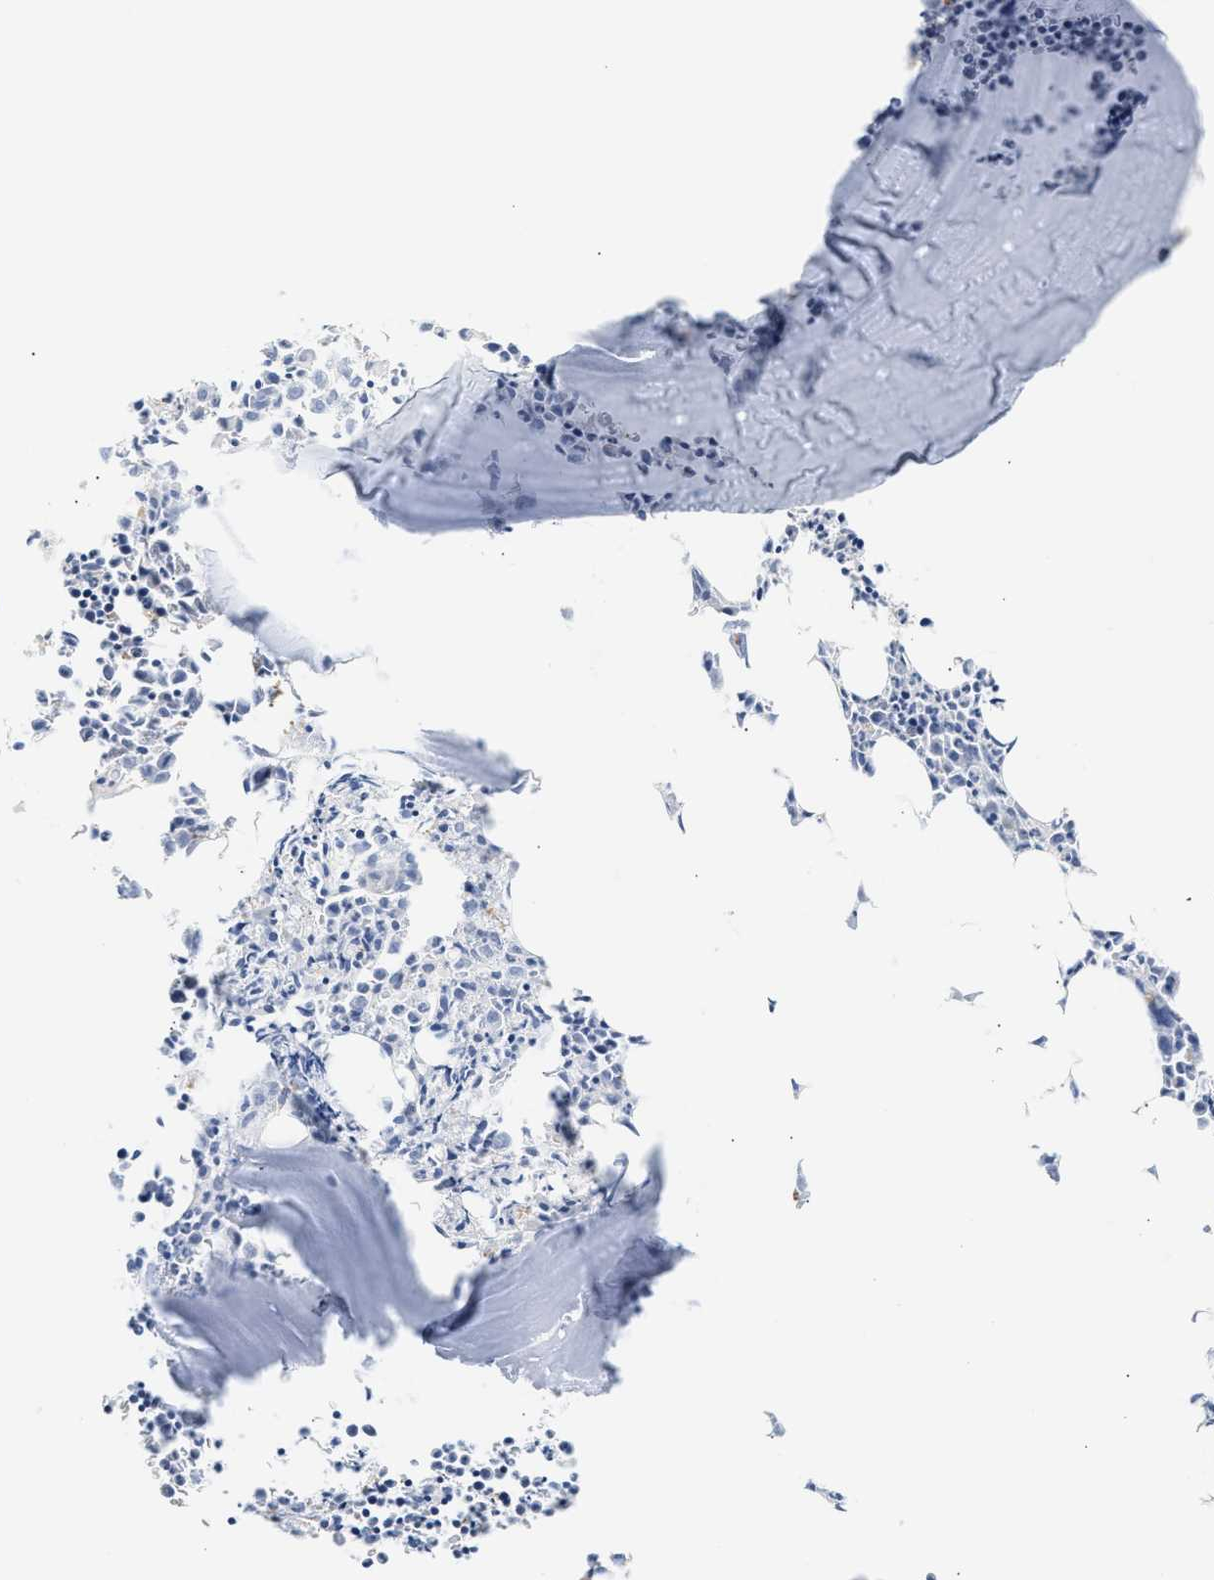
{"staining": {"intensity": "weak", "quantity": "<25%", "location": "cytoplasmic/membranous"}, "tissue": "bone marrow", "cell_type": "Hematopoietic cells", "image_type": "normal", "snomed": [{"axis": "morphology", "description": "Normal tissue, NOS"}, {"axis": "morphology", "description": "Inflammation, NOS"}, {"axis": "topography", "description": "Bone marrow"}], "caption": "Hematopoietic cells show no significant positivity in benign bone marrow. (DAB IHC with hematoxylin counter stain).", "gene": "PPM1L", "patient": {"sex": "female", "age": 40}}